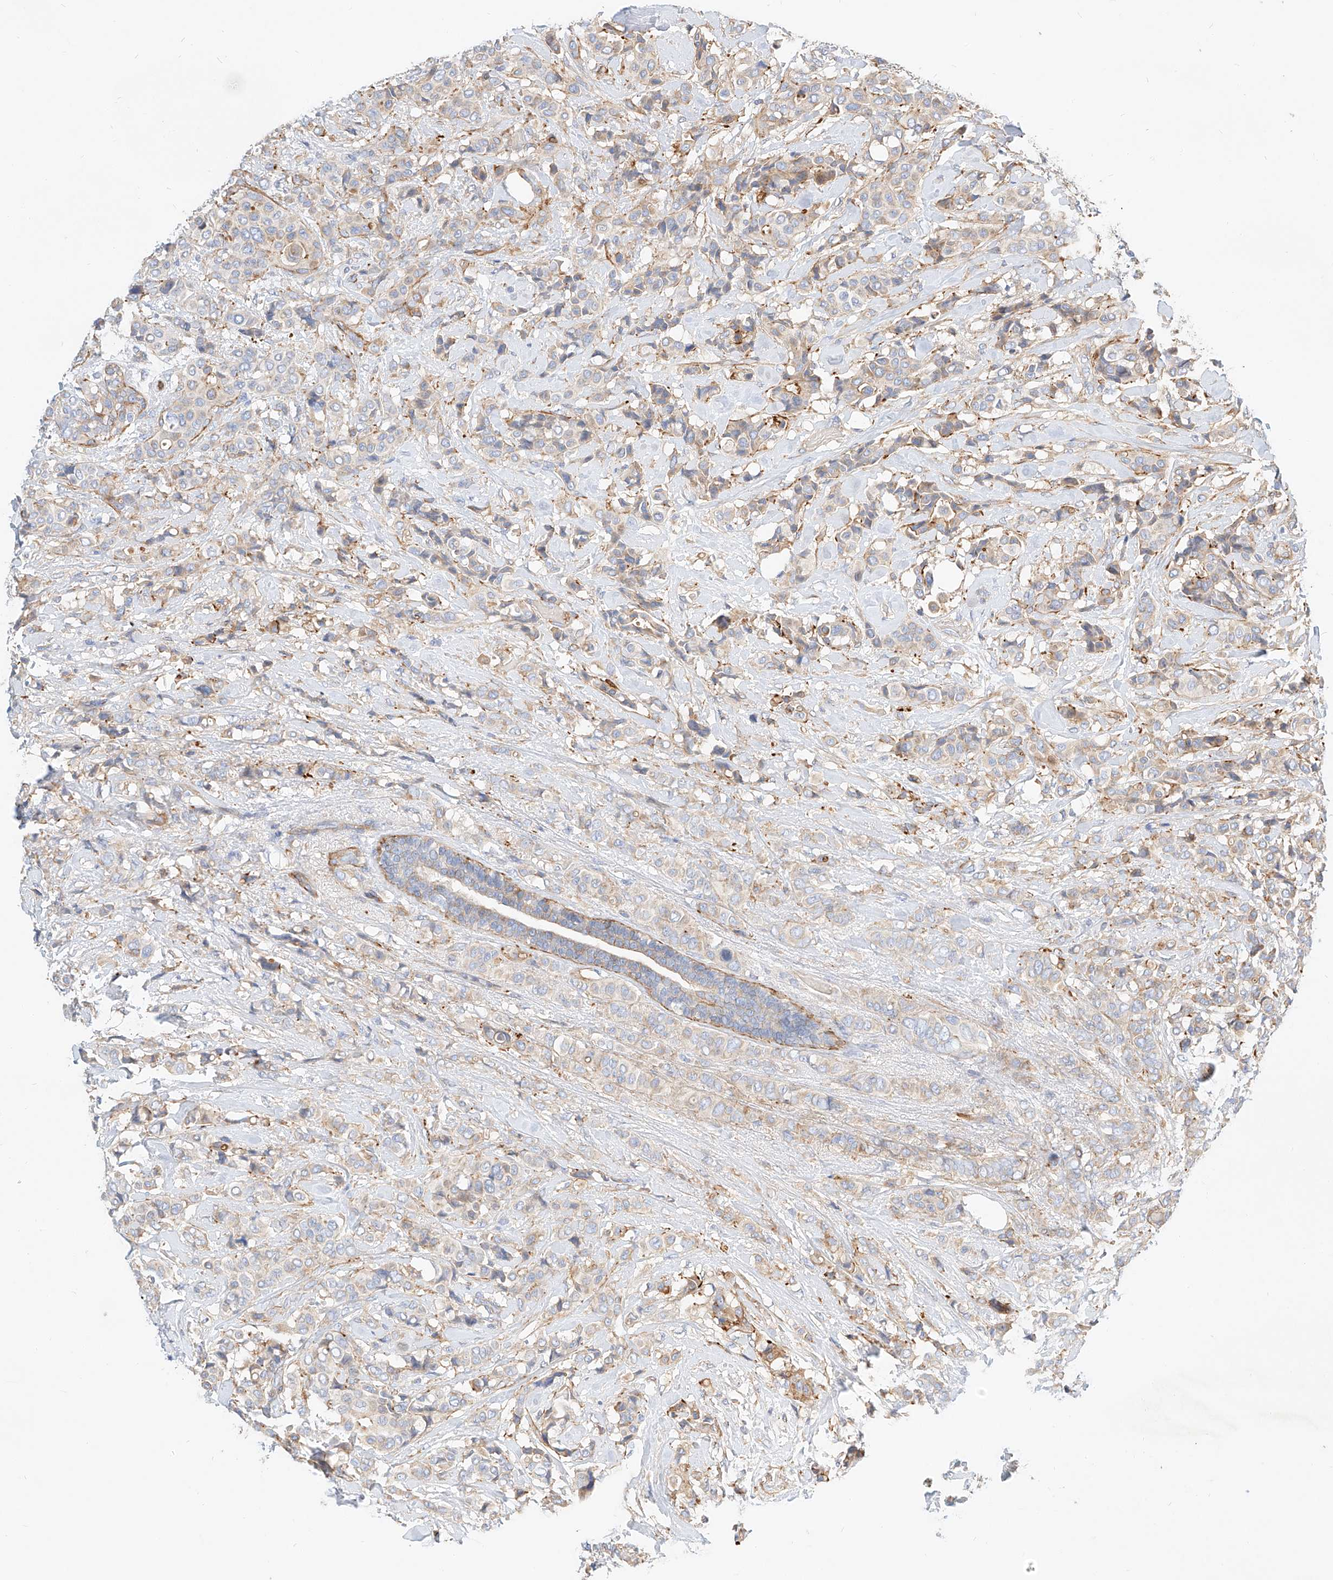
{"staining": {"intensity": "weak", "quantity": "<25%", "location": "cytoplasmic/membranous"}, "tissue": "breast cancer", "cell_type": "Tumor cells", "image_type": "cancer", "snomed": [{"axis": "morphology", "description": "Lobular carcinoma"}, {"axis": "topography", "description": "Breast"}], "caption": "DAB (3,3'-diaminobenzidine) immunohistochemical staining of human lobular carcinoma (breast) reveals no significant positivity in tumor cells.", "gene": "KCNH5", "patient": {"sex": "female", "age": 51}}